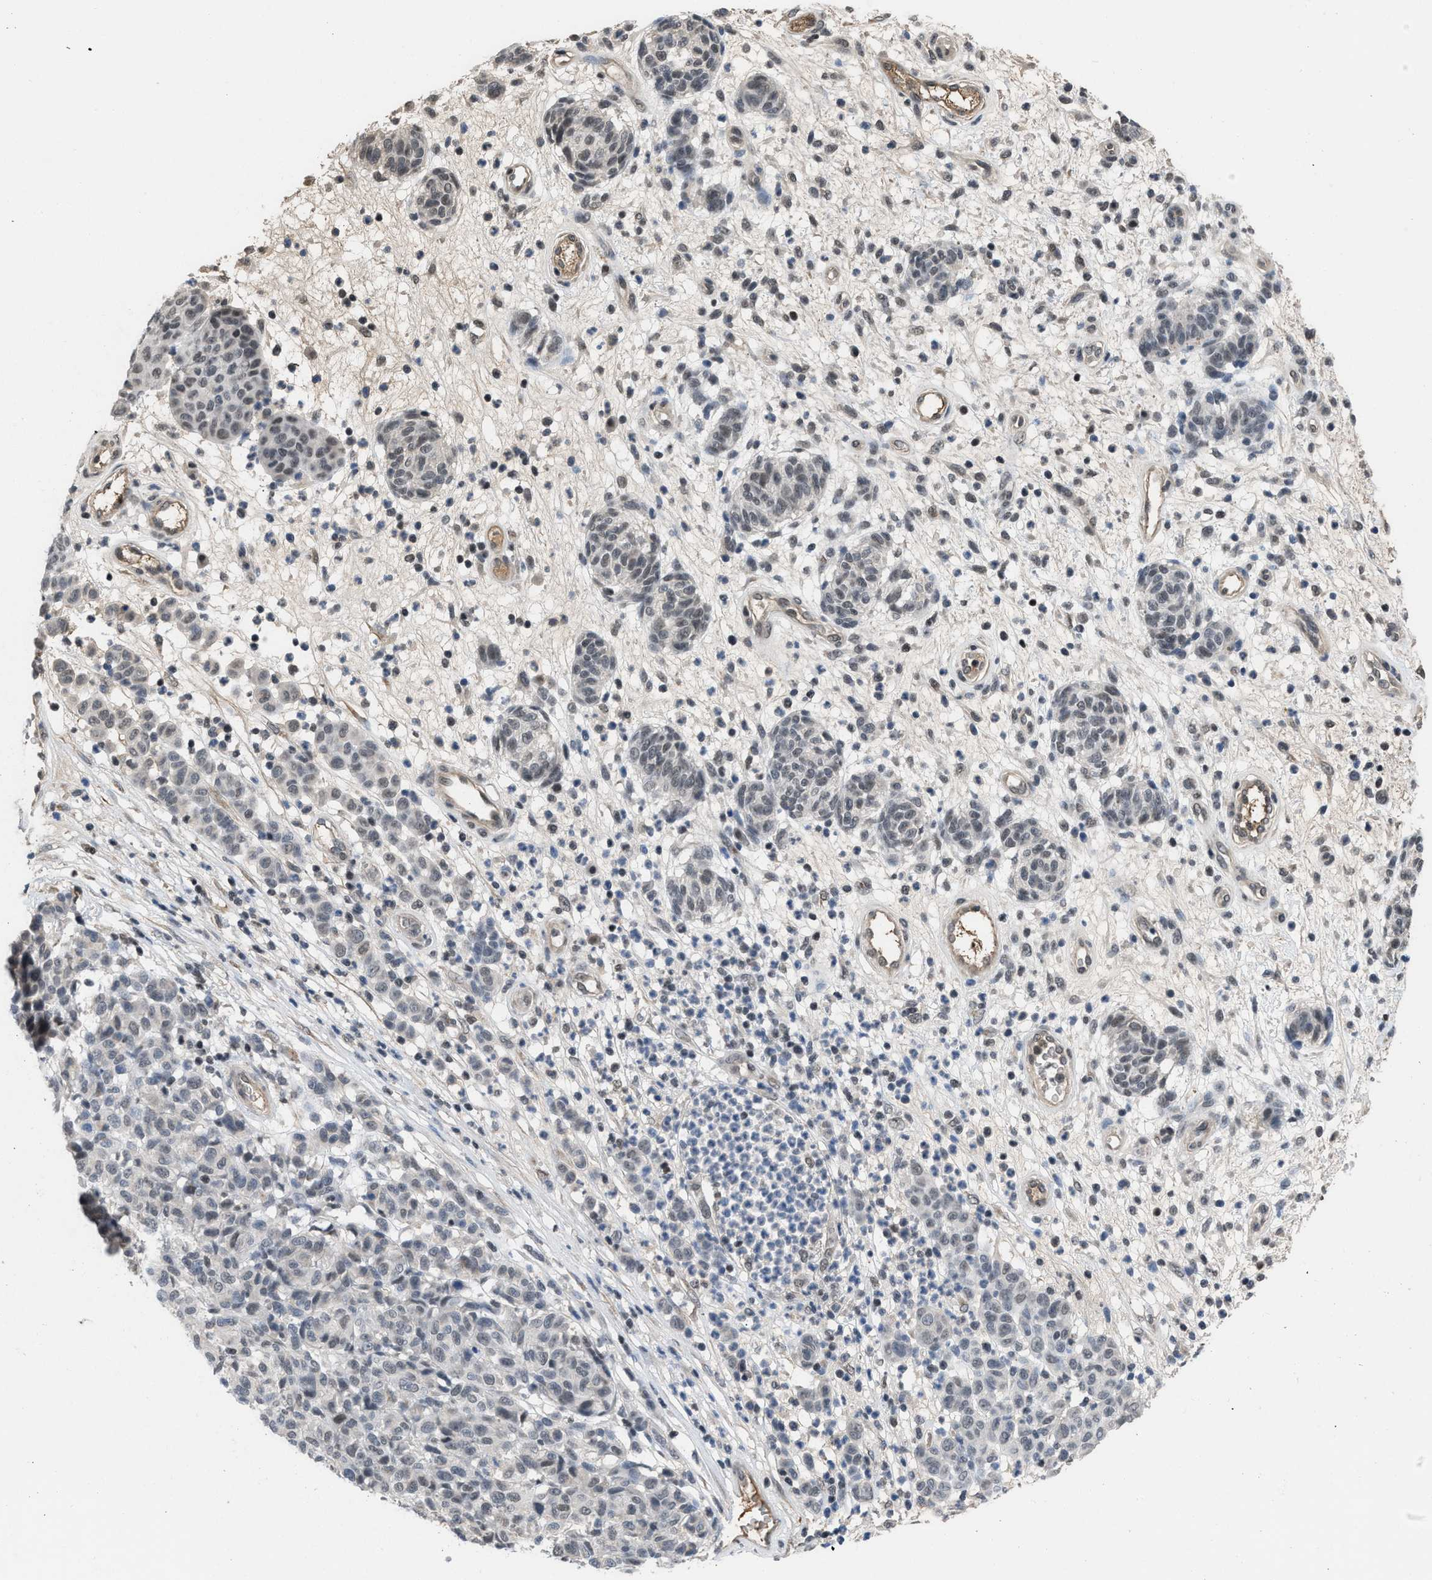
{"staining": {"intensity": "weak", "quantity": "25%-75%", "location": "nuclear"}, "tissue": "melanoma", "cell_type": "Tumor cells", "image_type": "cancer", "snomed": [{"axis": "morphology", "description": "Malignant melanoma, NOS"}, {"axis": "topography", "description": "Skin"}], "caption": "A low amount of weak nuclear staining is seen in approximately 25%-75% of tumor cells in melanoma tissue. (DAB (3,3'-diaminobenzidine) = brown stain, brightfield microscopy at high magnification).", "gene": "TERF2IP", "patient": {"sex": "male", "age": 59}}